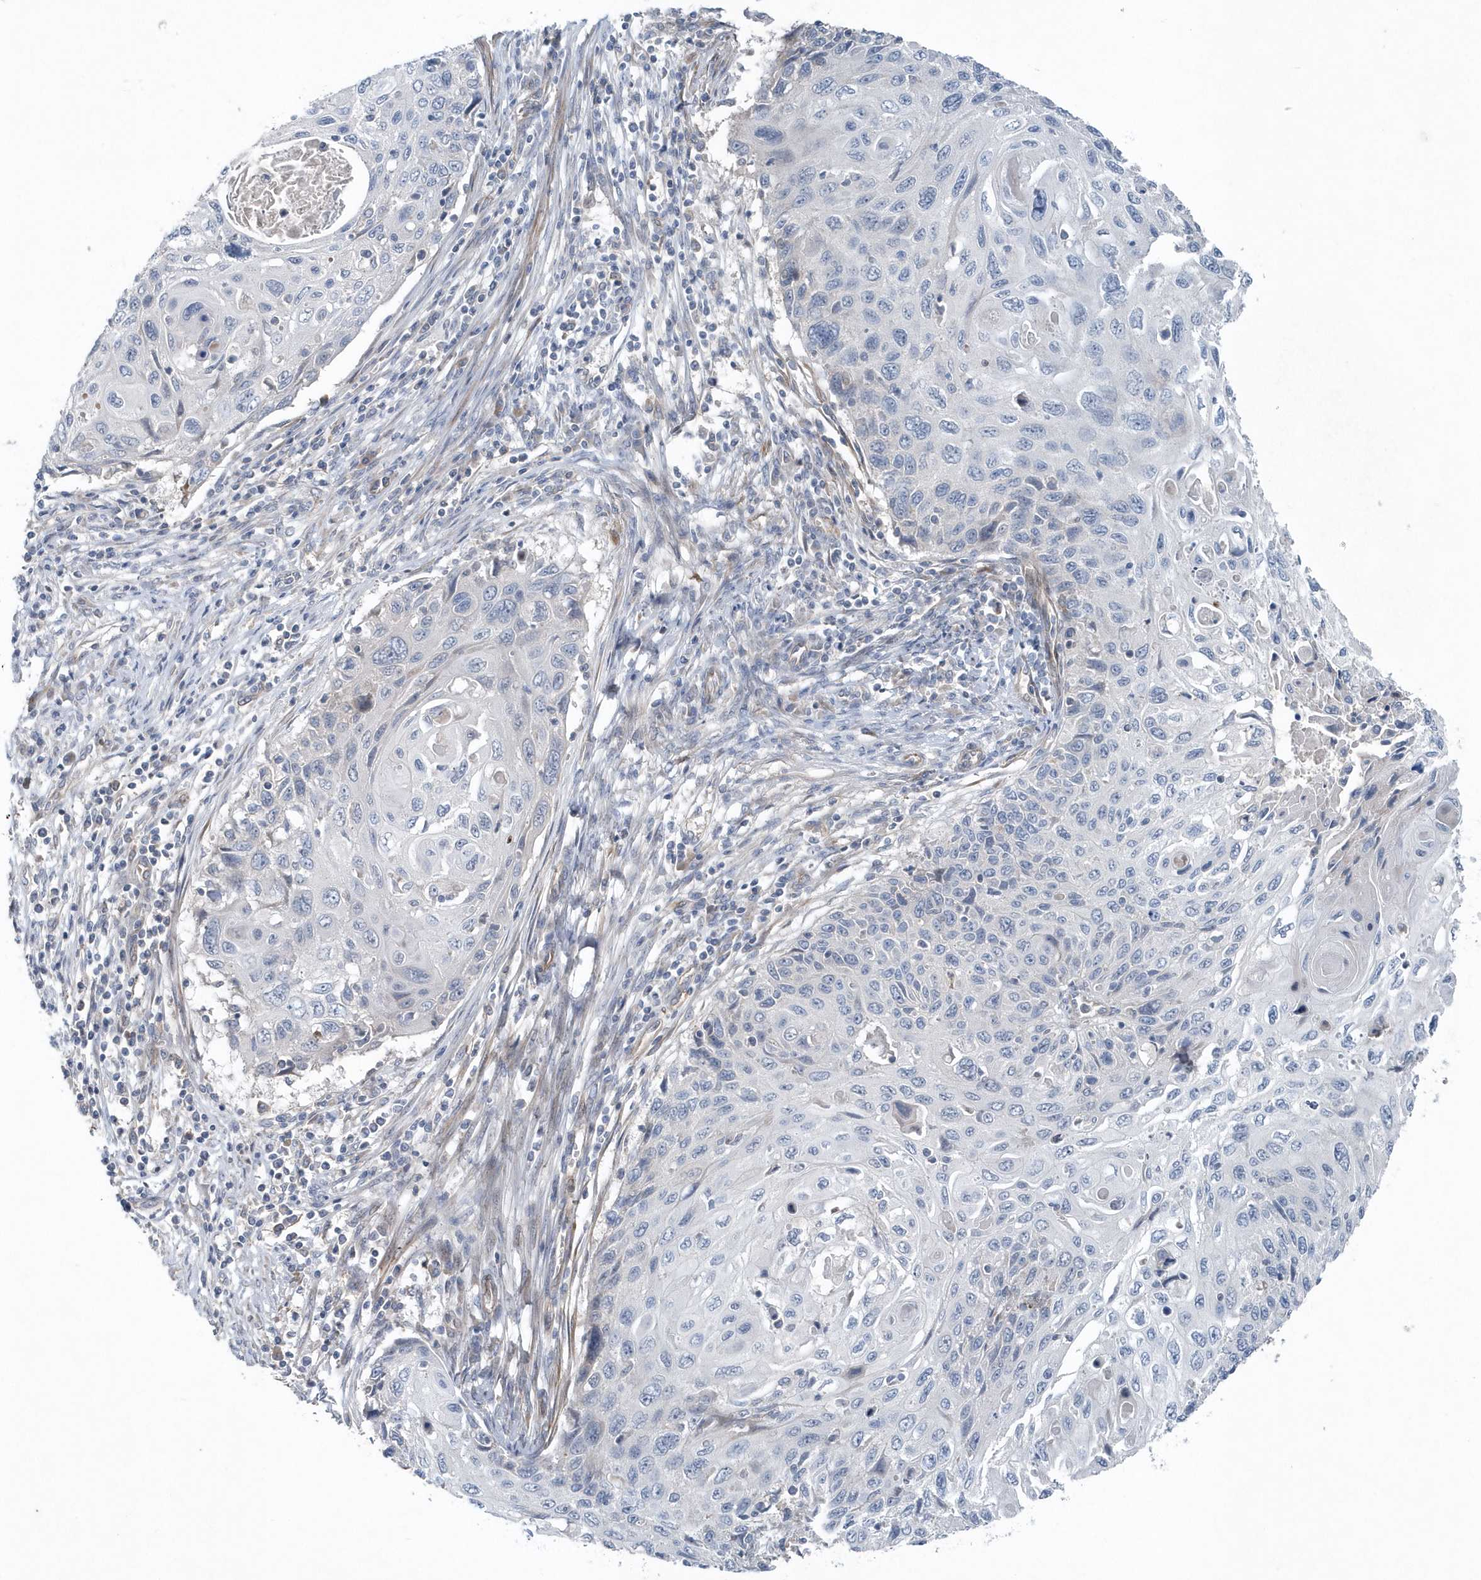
{"staining": {"intensity": "negative", "quantity": "none", "location": "none"}, "tissue": "cervical cancer", "cell_type": "Tumor cells", "image_type": "cancer", "snomed": [{"axis": "morphology", "description": "Squamous cell carcinoma, NOS"}, {"axis": "topography", "description": "Cervix"}], "caption": "Tumor cells are negative for brown protein staining in squamous cell carcinoma (cervical).", "gene": "MCC", "patient": {"sex": "female", "age": 70}}